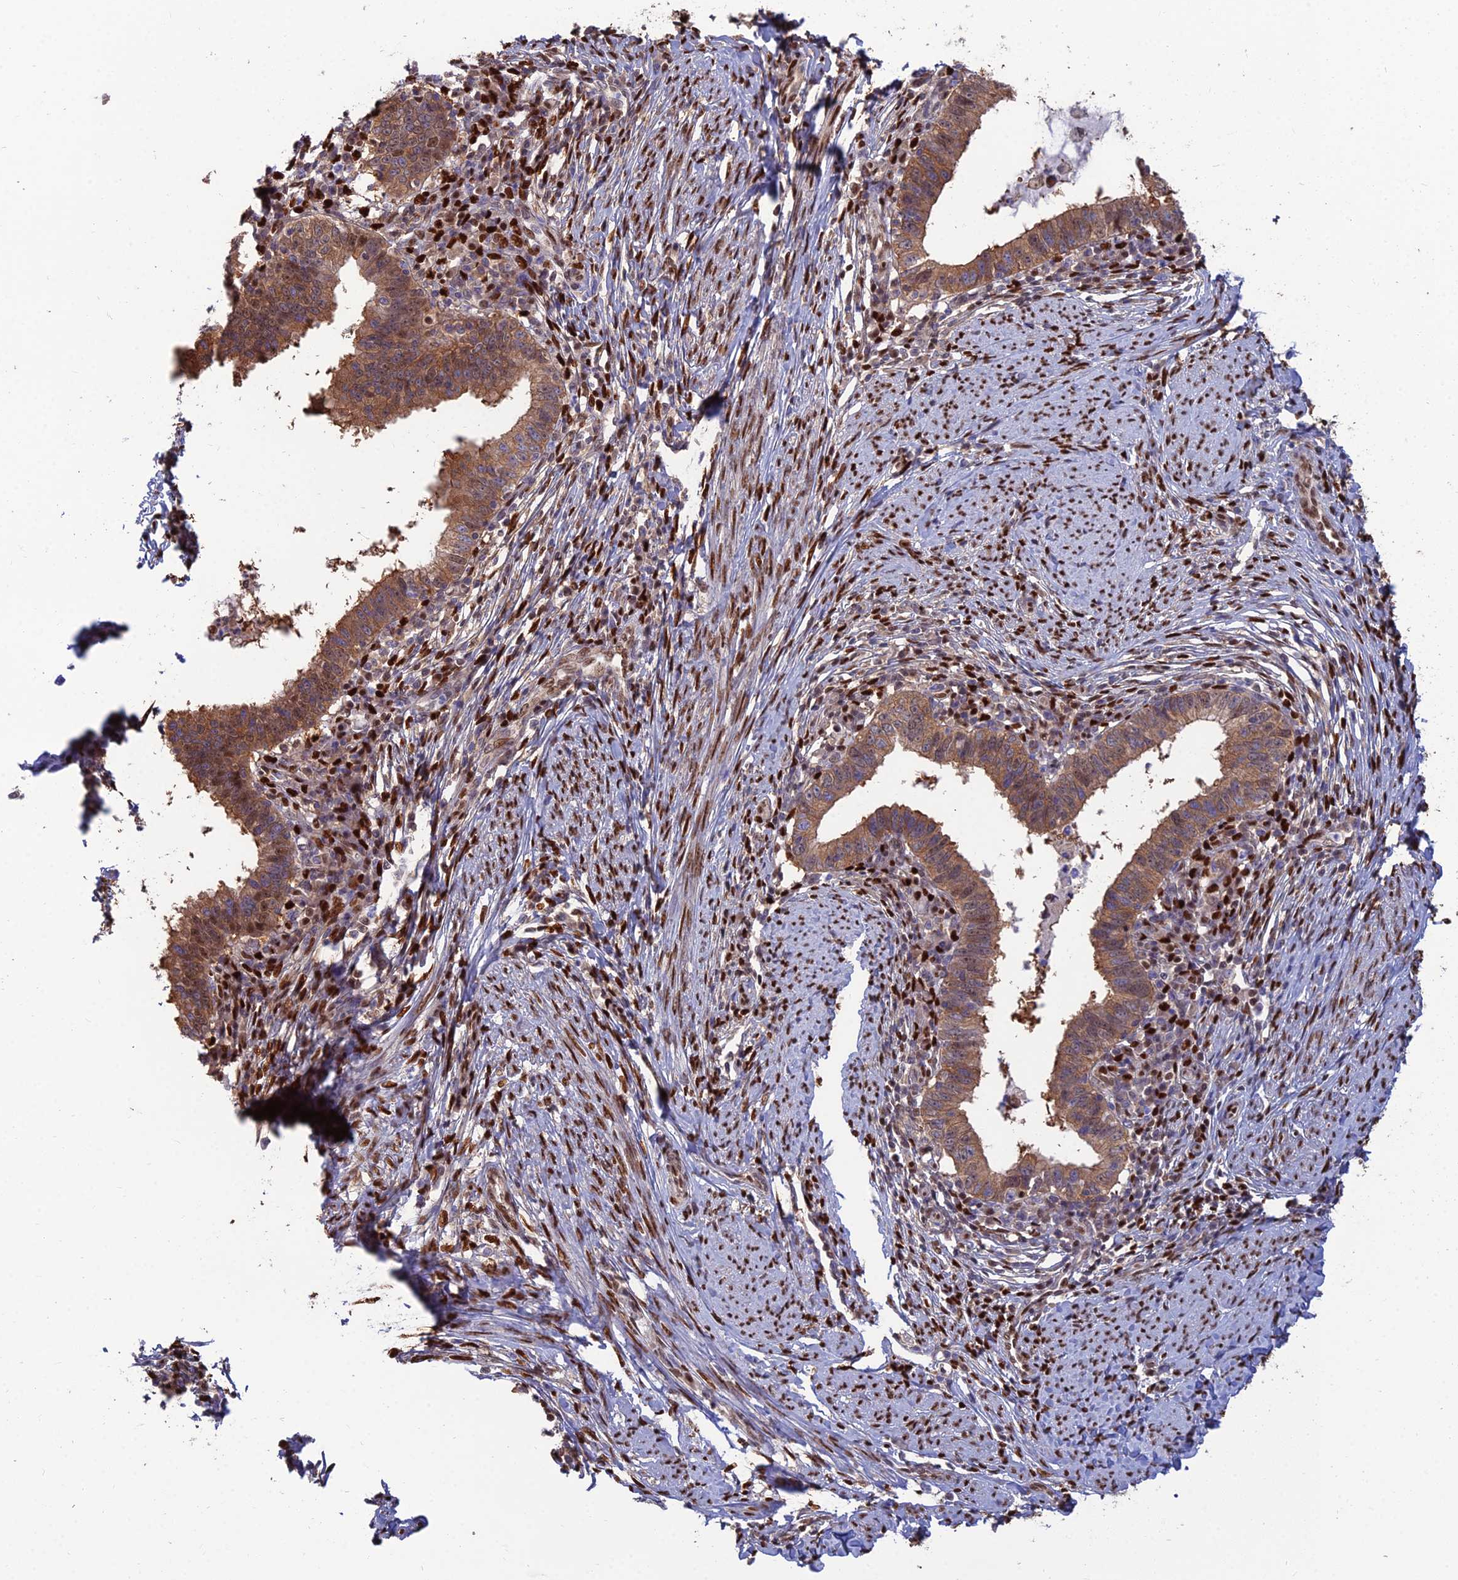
{"staining": {"intensity": "moderate", "quantity": ">75%", "location": "cytoplasmic/membranous,nuclear"}, "tissue": "cervical cancer", "cell_type": "Tumor cells", "image_type": "cancer", "snomed": [{"axis": "morphology", "description": "Adenocarcinoma, NOS"}, {"axis": "topography", "description": "Cervix"}], "caption": "DAB immunohistochemical staining of human cervical cancer (adenocarcinoma) displays moderate cytoplasmic/membranous and nuclear protein expression in about >75% of tumor cells.", "gene": "DNPEP", "patient": {"sex": "female", "age": 36}}